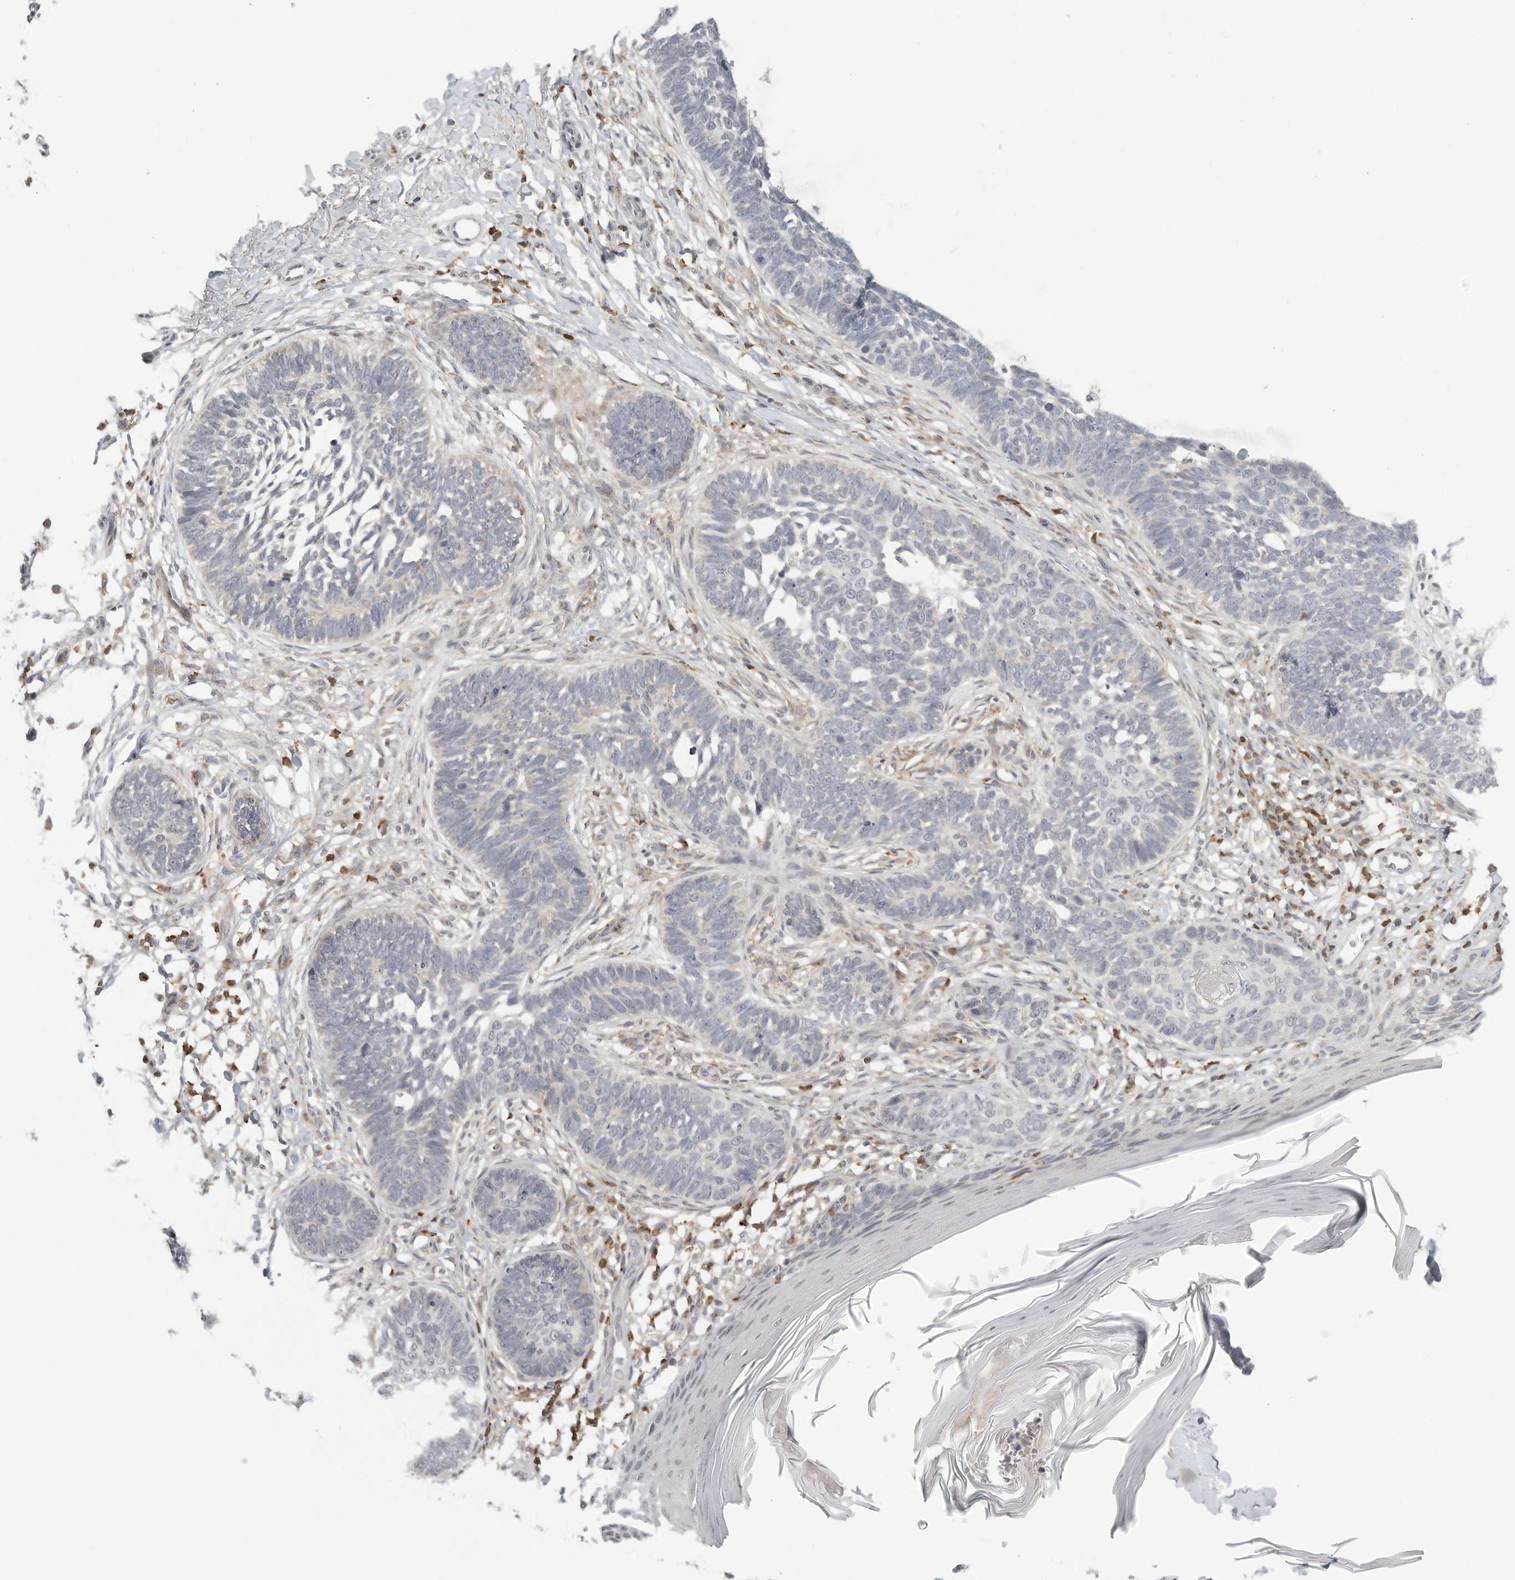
{"staining": {"intensity": "negative", "quantity": "none", "location": "none"}, "tissue": "skin cancer", "cell_type": "Tumor cells", "image_type": "cancer", "snomed": [{"axis": "morphology", "description": "Normal tissue, NOS"}, {"axis": "morphology", "description": "Basal cell carcinoma"}, {"axis": "topography", "description": "Skin"}], "caption": "Tumor cells are negative for protein expression in human skin basal cell carcinoma.", "gene": "SH3KBP1", "patient": {"sex": "male", "age": 77}}